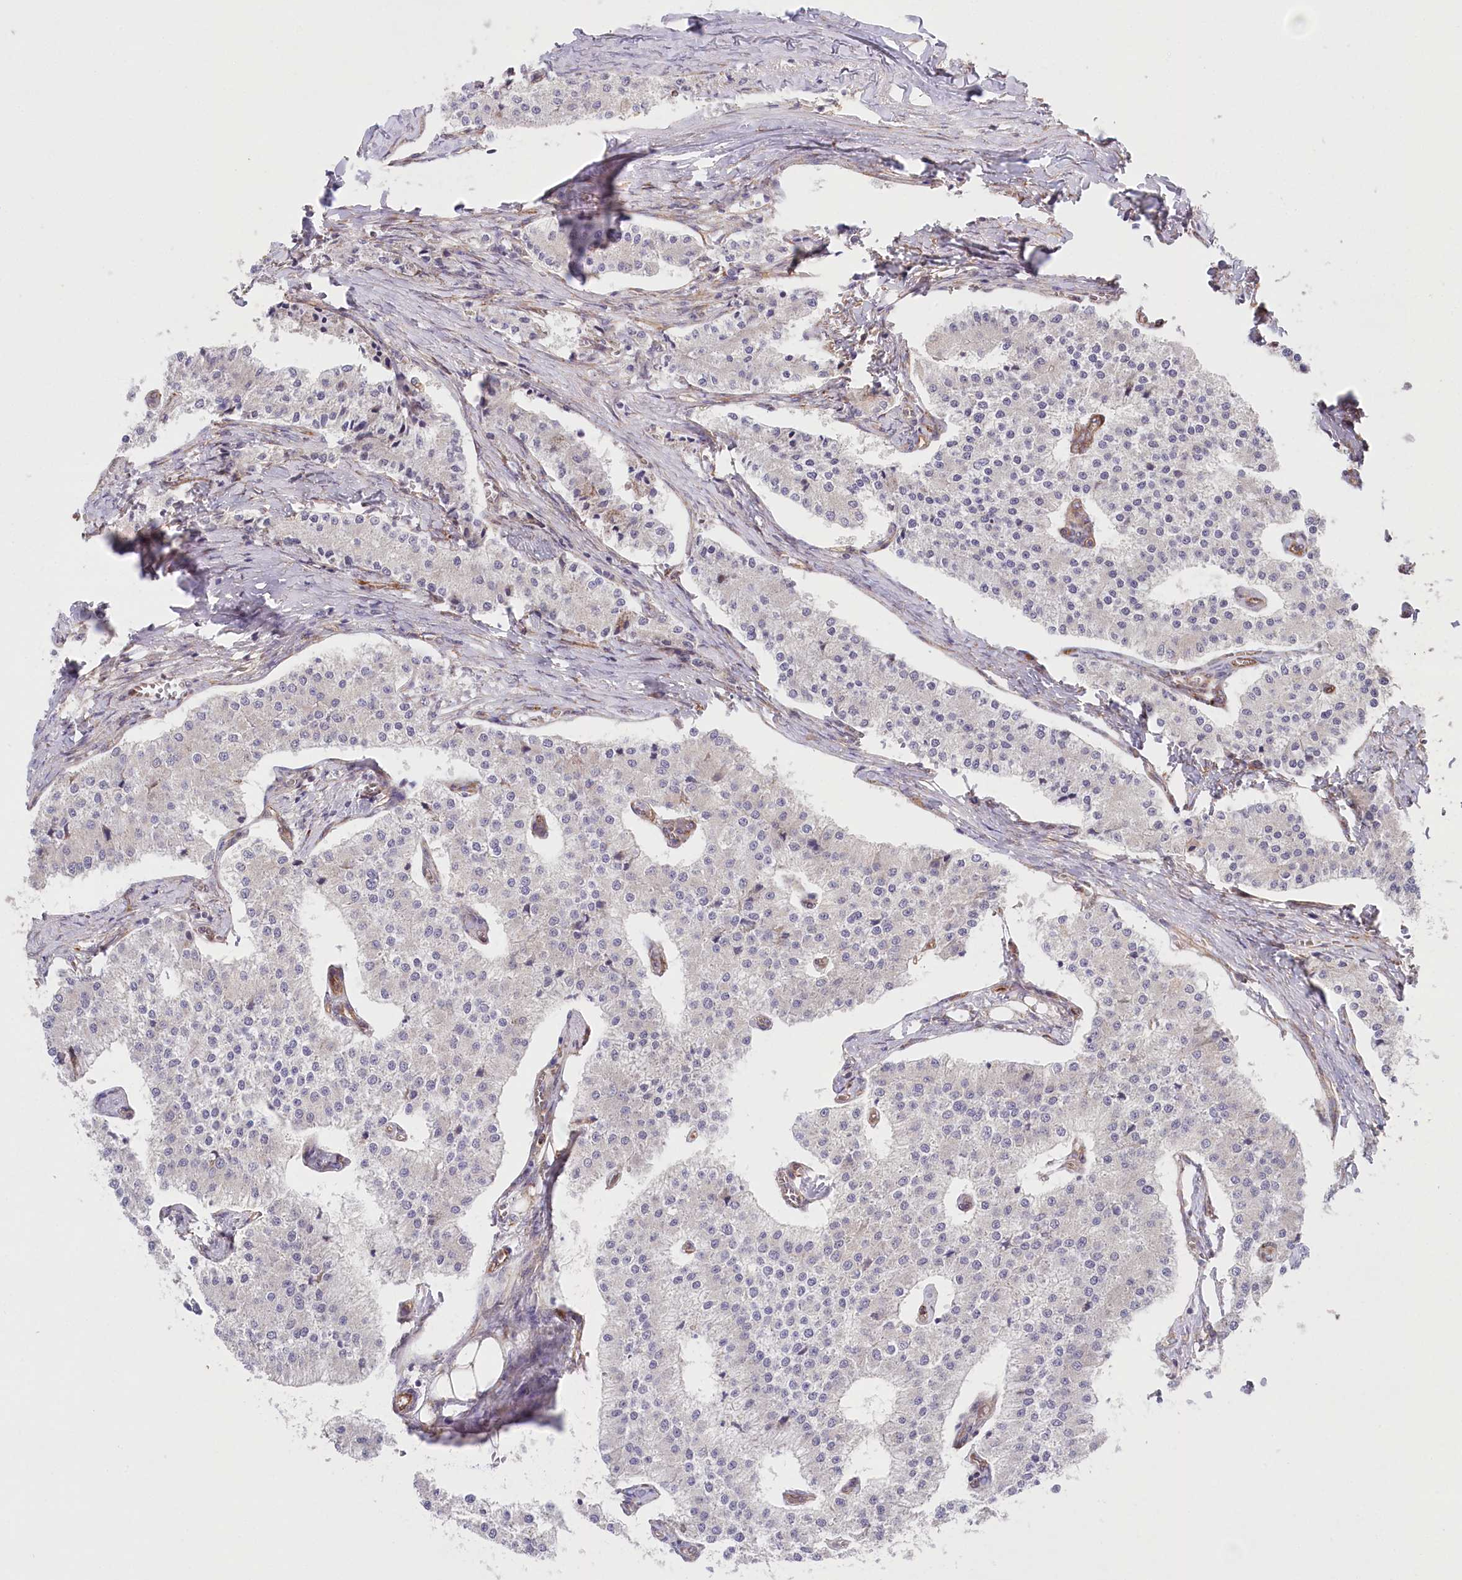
{"staining": {"intensity": "negative", "quantity": "none", "location": "none"}, "tissue": "carcinoid", "cell_type": "Tumor cells", "image_type": "cancer", "snomed": [{"axis": "morphology", "description": "Carcinoid, malignant, NOS"}, {"axis": "topography", "description": "Colon"}], "caption": "The IHC histopathology image has no significant staining in tumor cells of carcinoid tissue.", "gene": "MTPAP", "patient": {"sex": "female", "age": 52}}